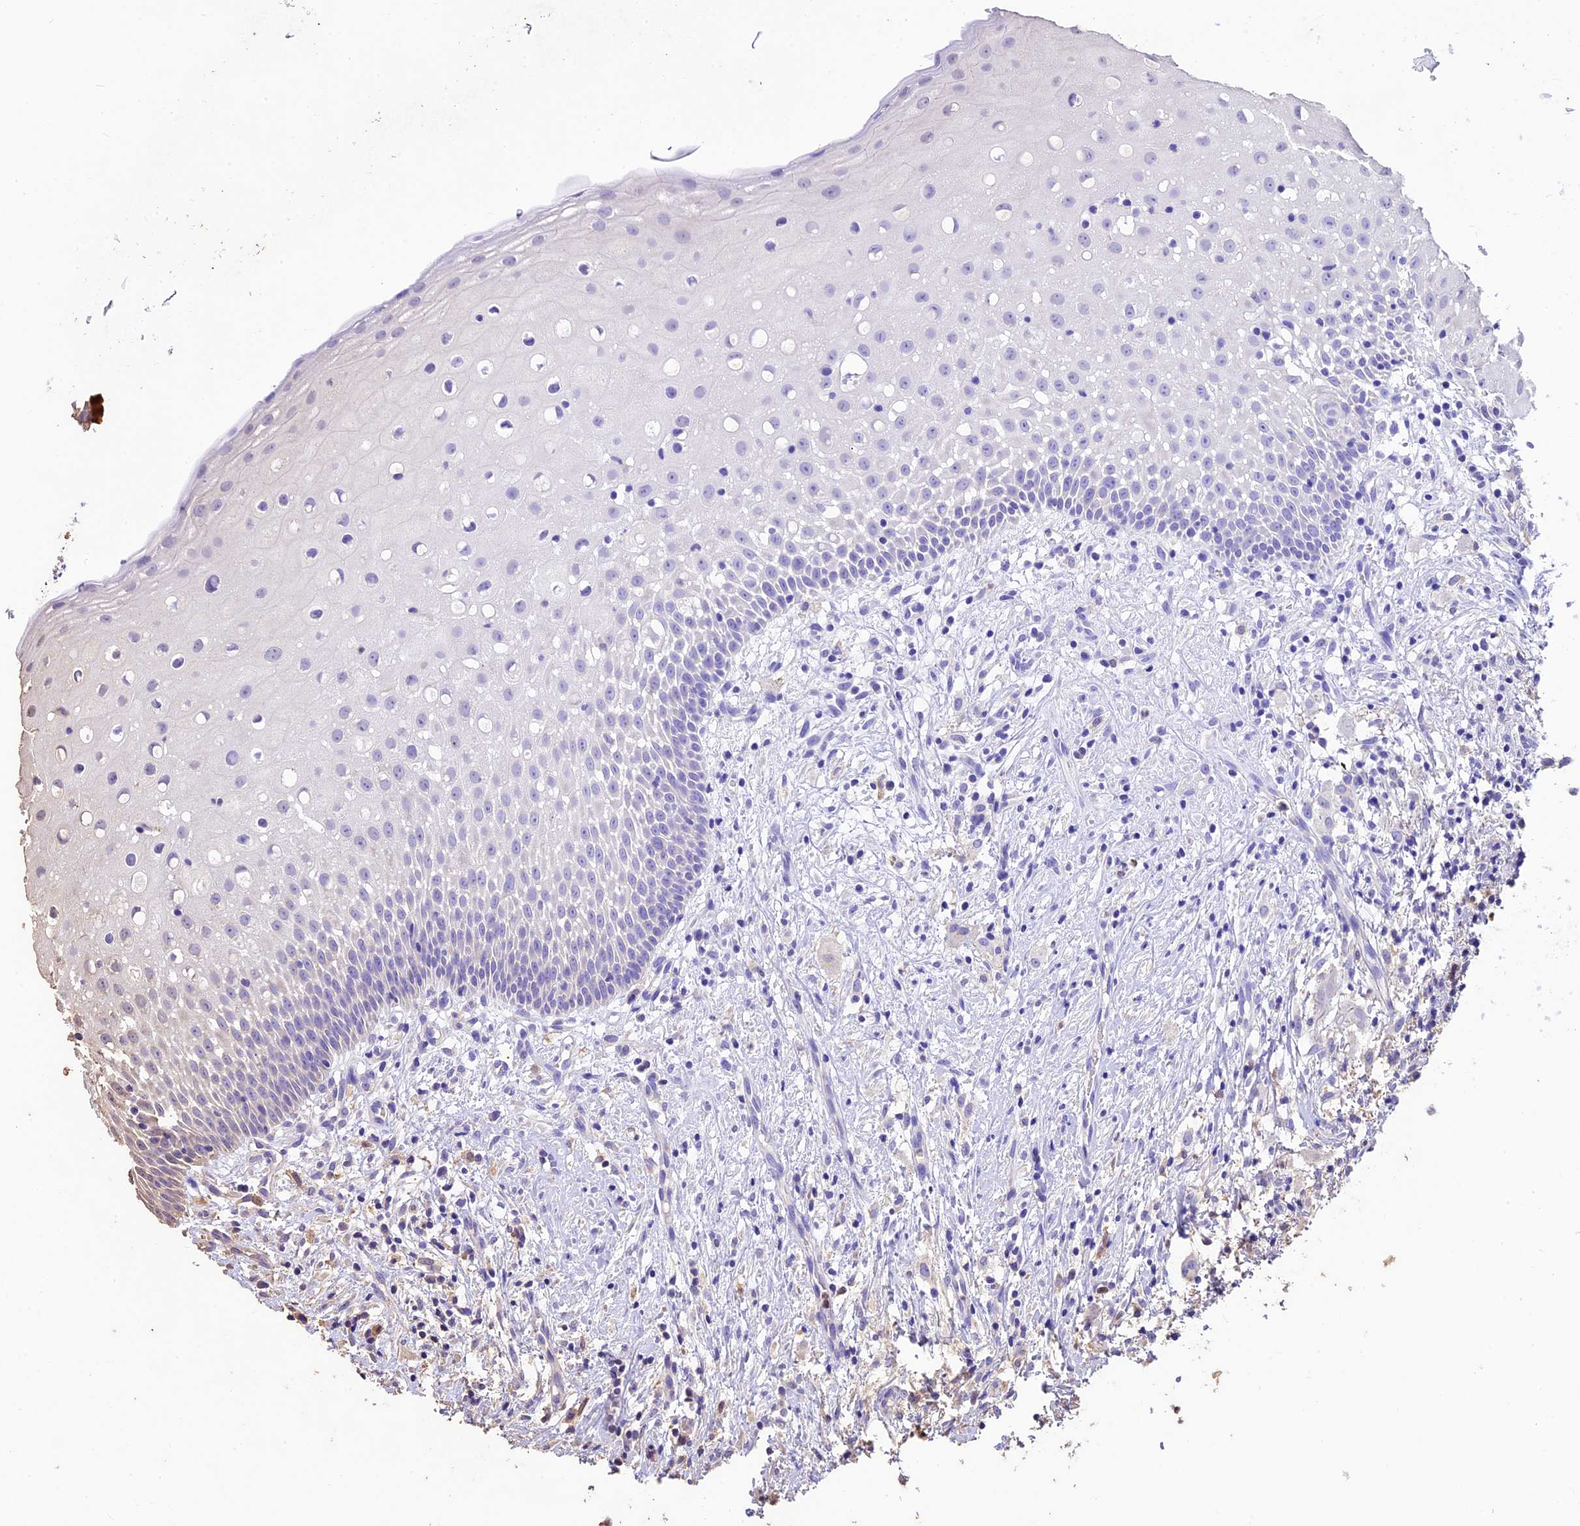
{"staining": {"intensity": "negative", "quantity": "none", "location": "none"}, "tissue": "oral mucosa", "cell_type": "Squamous epithelial cells", "image_type": "normal", "snomed": [{"axis": "morphology", "description": "Normal tissue, NOS"}, {"axis": "topography", "description": "Oral tissue"}], "caption": "Squamous epithelial cells are negative for brown protein staining in normal oral mucosa. (DAB (3,3'-diaminobenzidine) IHC, high magnification).", "gene": "CRLF1", "patient": {"sex": "female", "age": 69}}